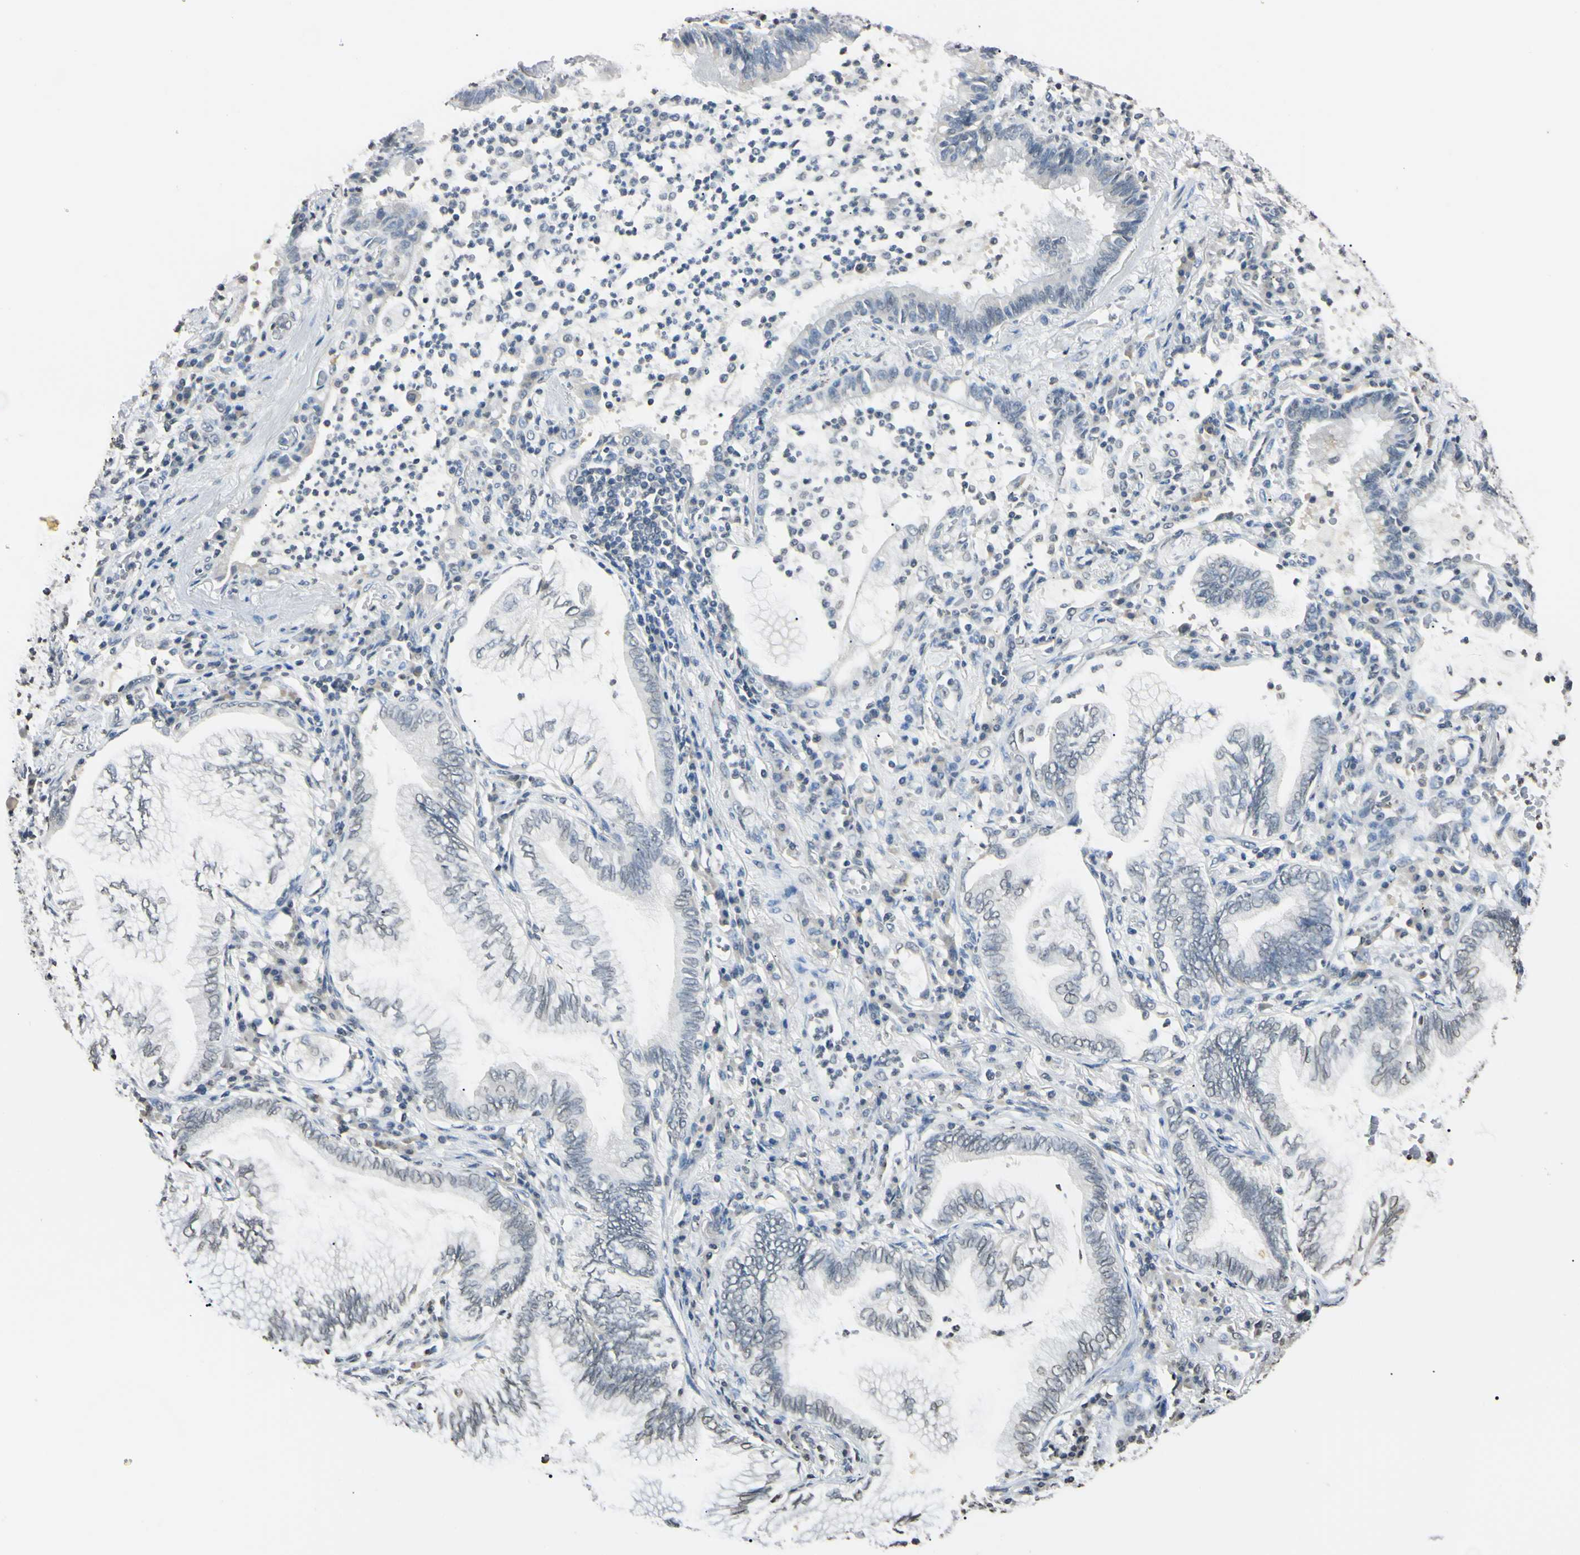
{"staining": {"intensity": "weak", "quantity": "<25%", "location": "nuclear"}, "tissue": "lung cancer", "cell_type": "Tumor cells", "image_type": "cancer", "snomed": [{"axis": "morphology", "description": "Normal tissue, NOS"}, {"axis": "morphology", "description": "Adenocarcinoma, NOS"}, {"axis": "topography", "description": "Bronchus"}, {"axis": "topography", "description": "Lung"}], "caption": "A photomicrograph of human adenocarcinoma (lung) is negative for staining in tumor cells.", "gene": "CDC45", "patient": {"sex": "female", "age": 70}}